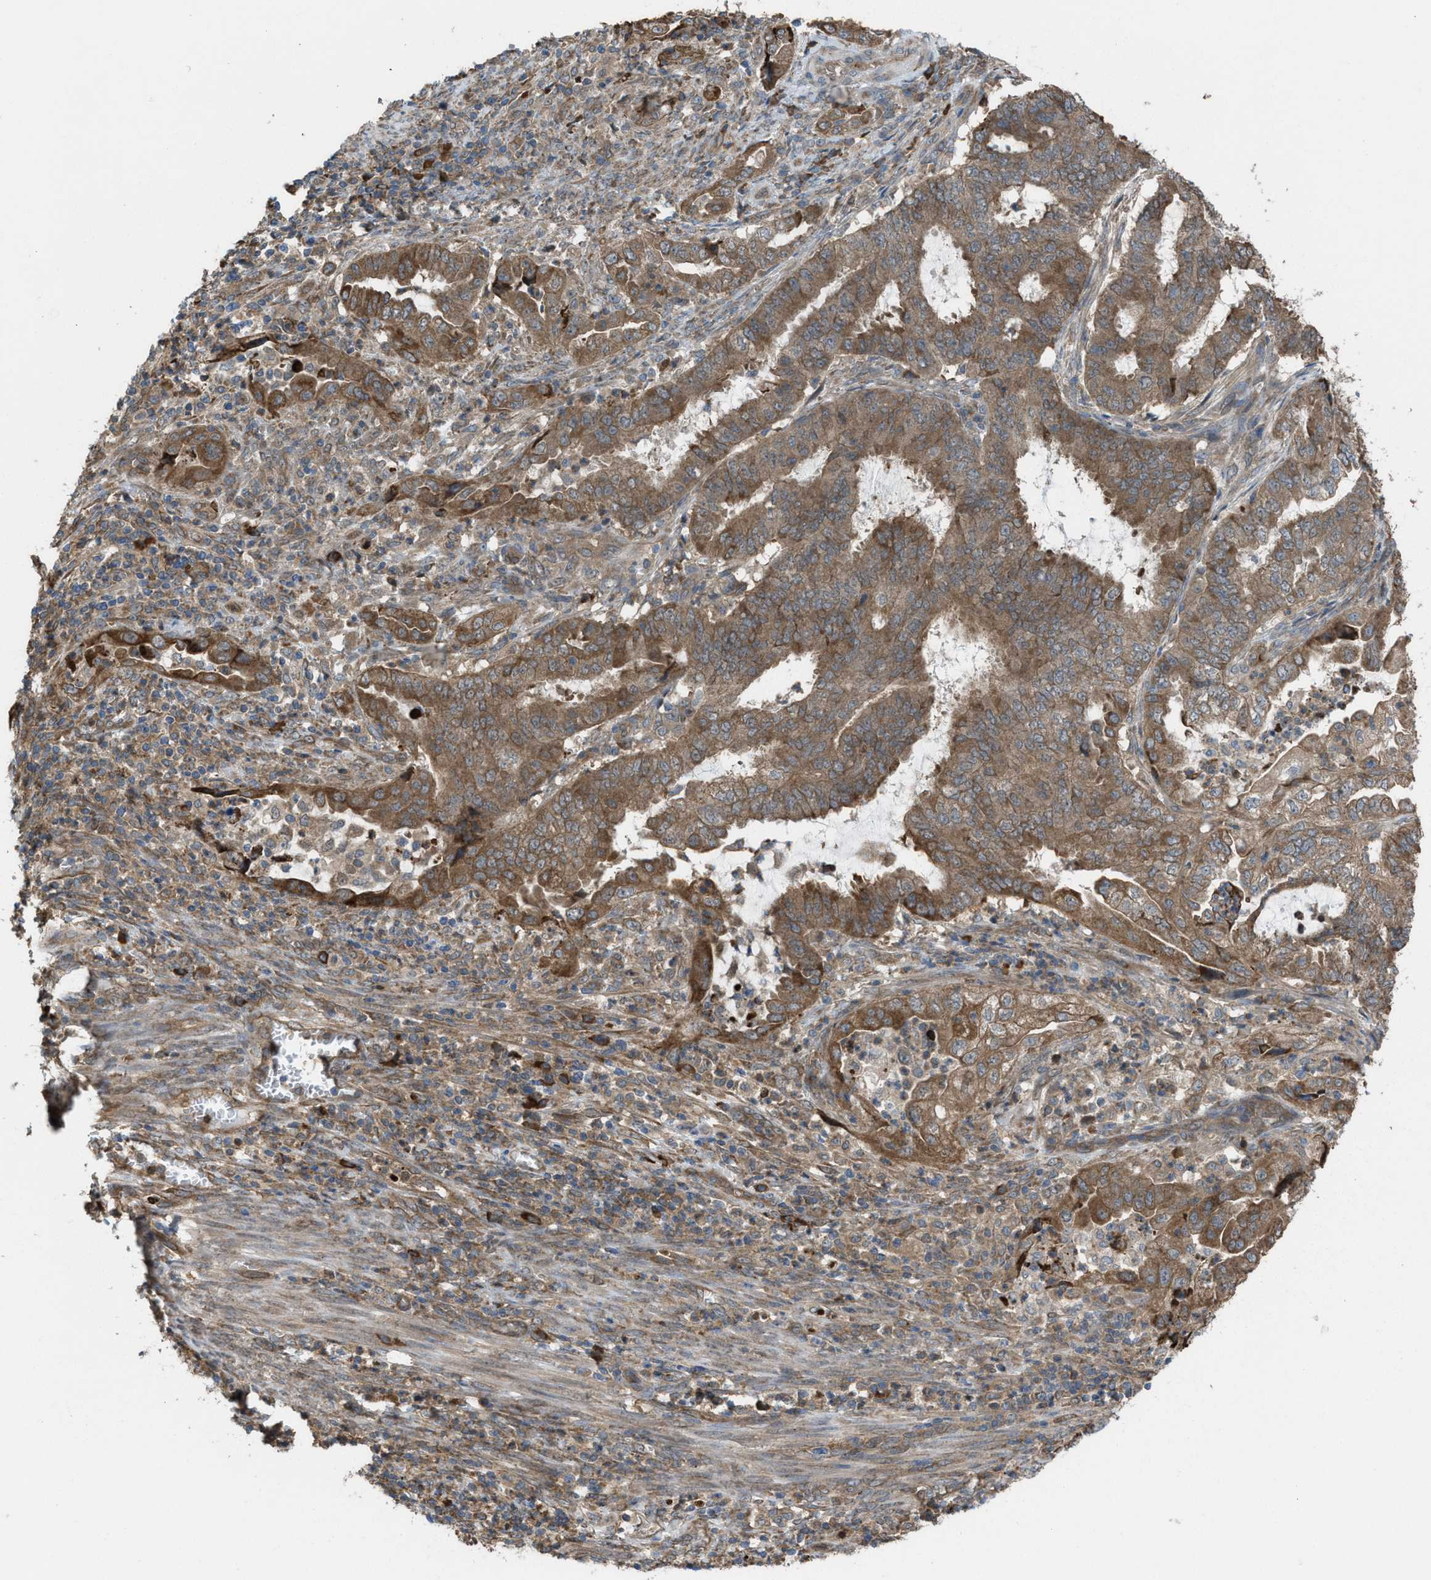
{"staining": {"intensity": "moderate", "quantity": ">75%", "location": "cytoplasmic/membranous"}, "tissue": "endometrial cancer", "cell_type": "Tumor cells", "image_type": "cancer", "snomed": [{"axis": "morphology", "description": "Adenocarcinoma, NOS"}, {"axis": "topography", "description": "Endometrium"}], "caption": "Protein expression analysis of endometrial adenocarcinoma exhibits moderate cytoplasmic/membranous expression in about >75% of tumor cells.", "gene": "PLAA", "patient": {"sex": "female", "age": 51}}